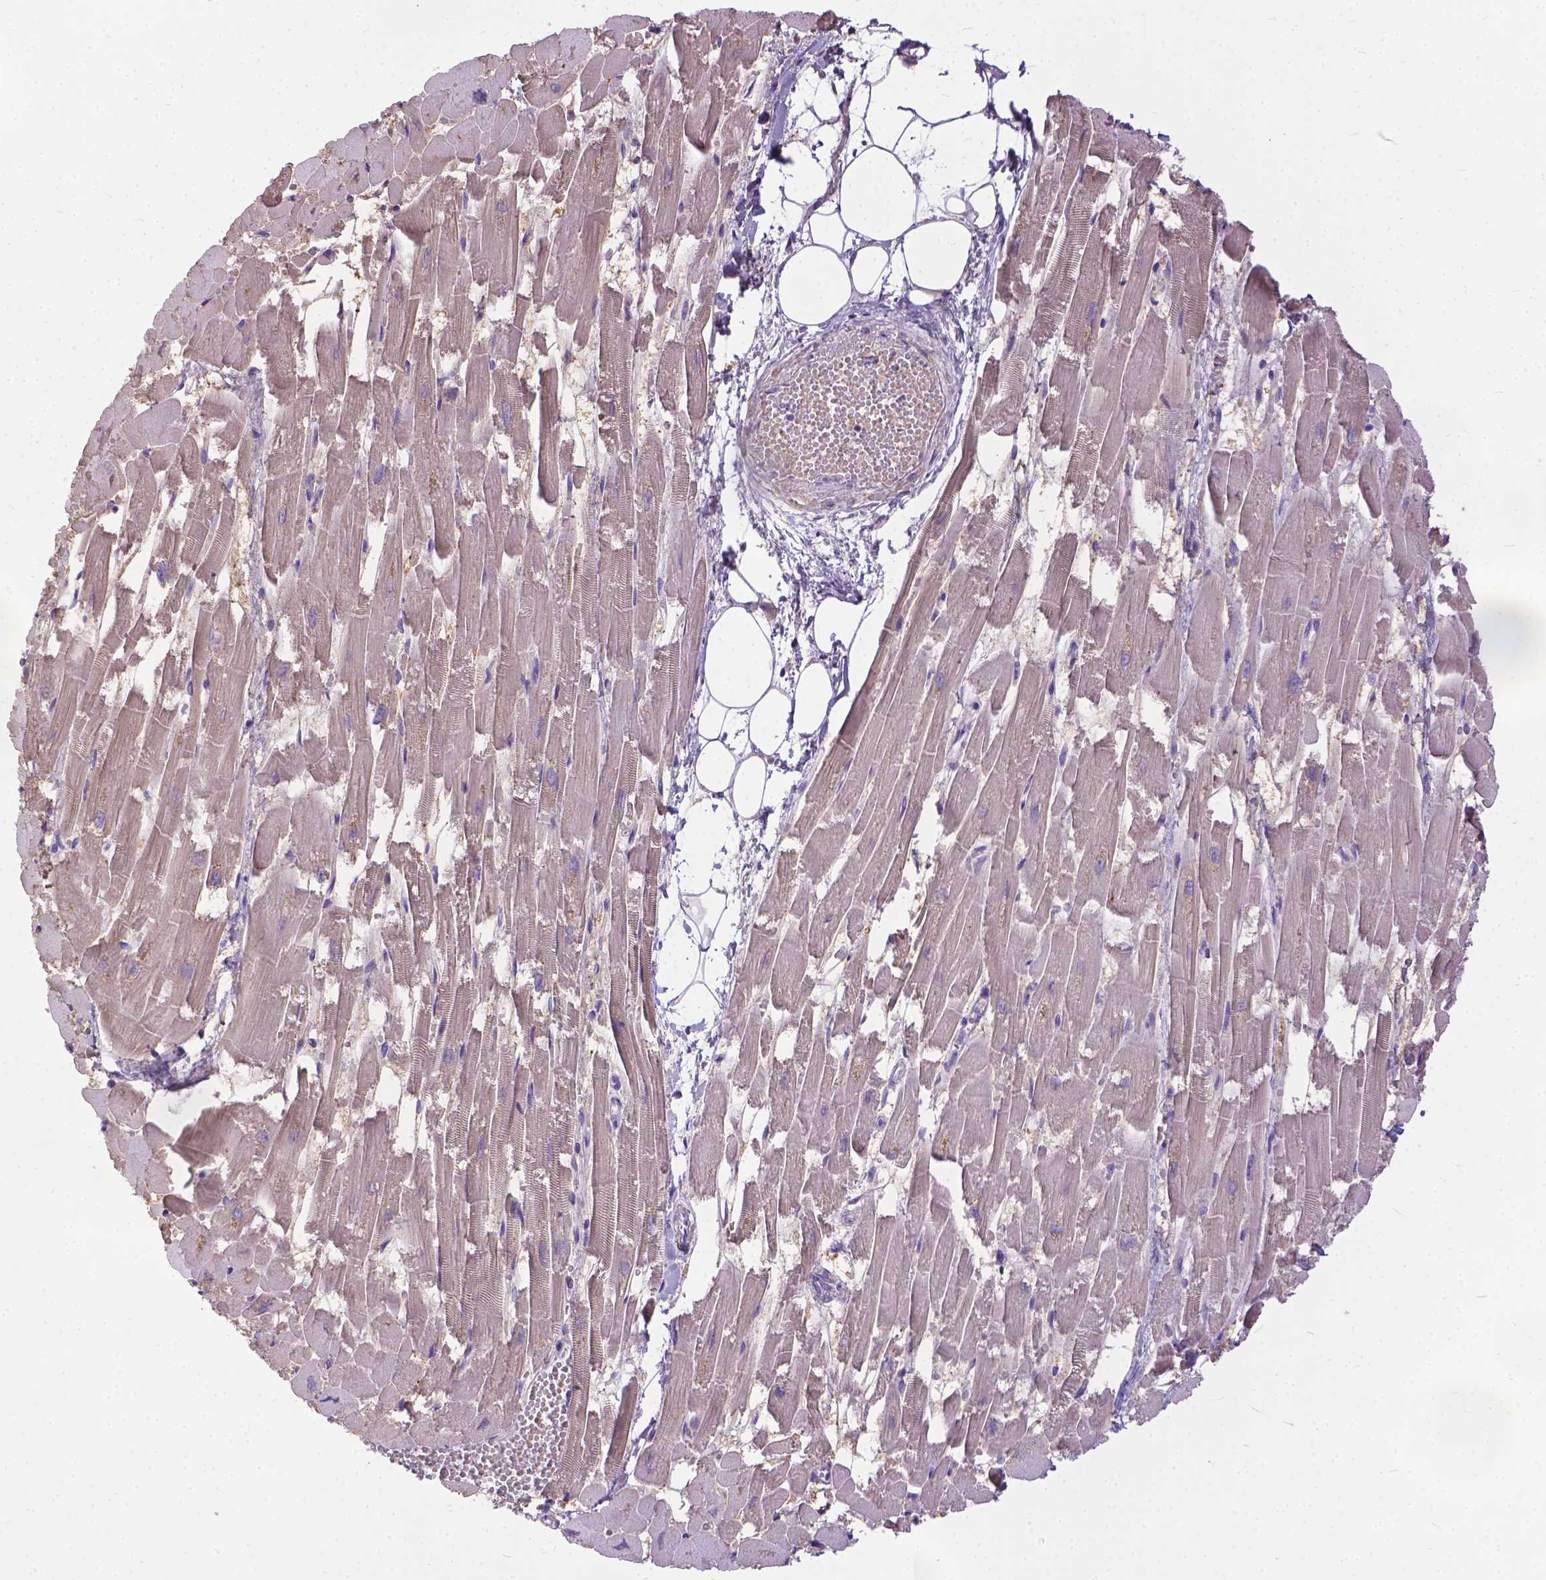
{"staining": {"intensity": "weak", "quantity": ">75%", "location": "cytoplasmic/membranous"}, "tissue": "heart muscle", "cell_type": "Cardiomyocytes", "image_type": "normal", "snomed": [{"axis": "morphology", "description": "Normal tissue, NOS"}, {"axis": "topography", "description": "Heart"}], "caption": "High-magnification brightfield microscopy of benign heart muscle stained with DAB (3,3'-diaminobenzidine) (brown) and counterstained with hematoxylin (blue). cardiomyocytes exhibit weak cytoplasmic/membranous expression is appreciated in about>75% of cells. The staining was performed using DAB to visualize the protein expression in brown, while the nuclei were stained in blue with hematoxylin (Magnification: 20x).", "gene": "TTLL6", "patient": {"sex": "female", "age": 52}}